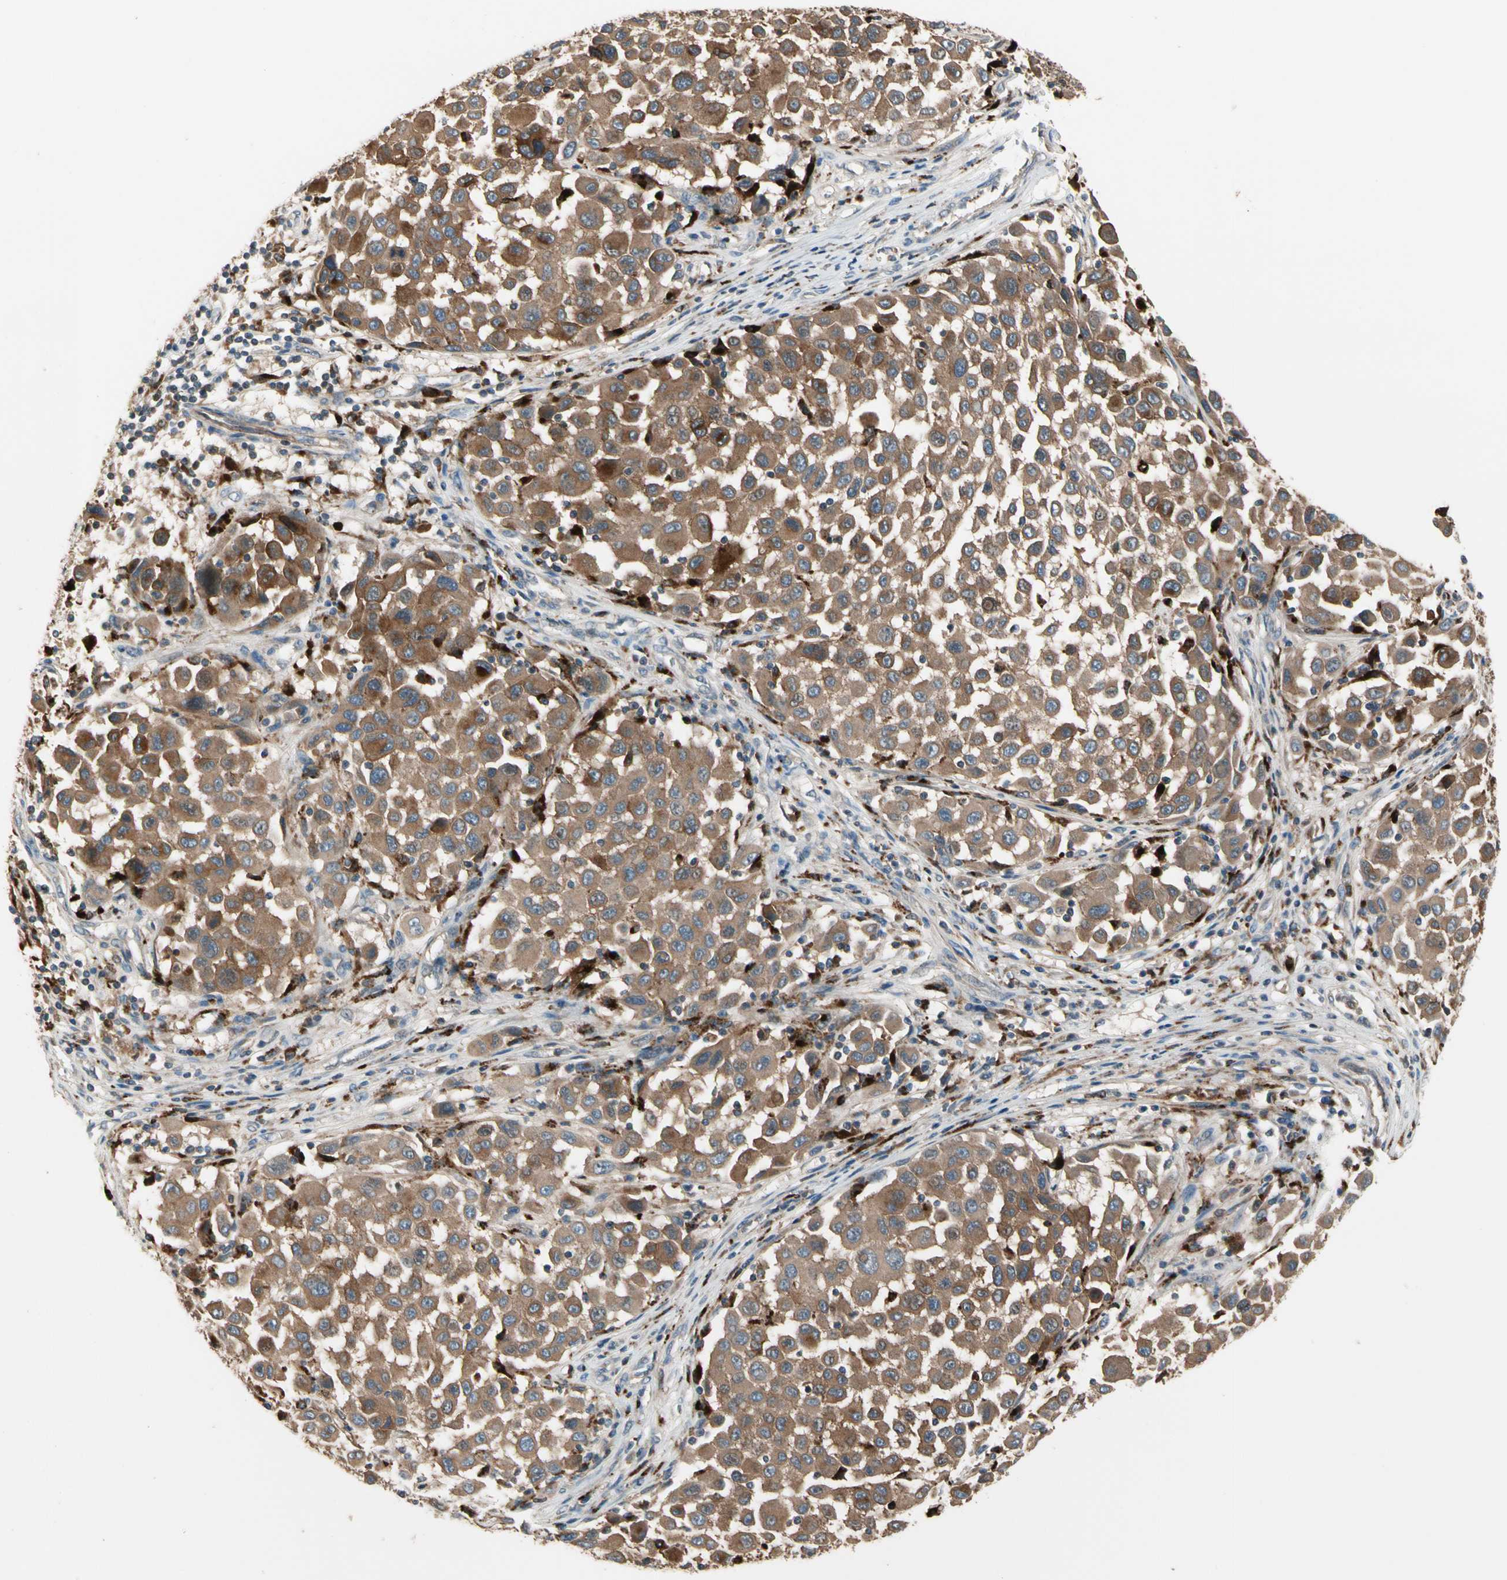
{"staining": {"intensity": "moderate", "quantity": ">75%", "location": "cytoplasmic/membranous"}, "tissue": "melanoma", "cell_type": "Tumor cells", "image_type": "cancer", "snomed": [{"axis": "morphology", "description": "Malignant melanoma, Metastatic site"}, {"axis": "topography", "description": "Lymph node"}], "caption": "DAB (3,3'-diaminobenzidine) immunohistochemical staining of malignant melanoma (metastatic site) demonstrates moderate cytoplasmic/membranous protein staining in approximately >75% of tumor cells.", "gene": "GM2A", "patient": {"sex": "male", "age": 61}}